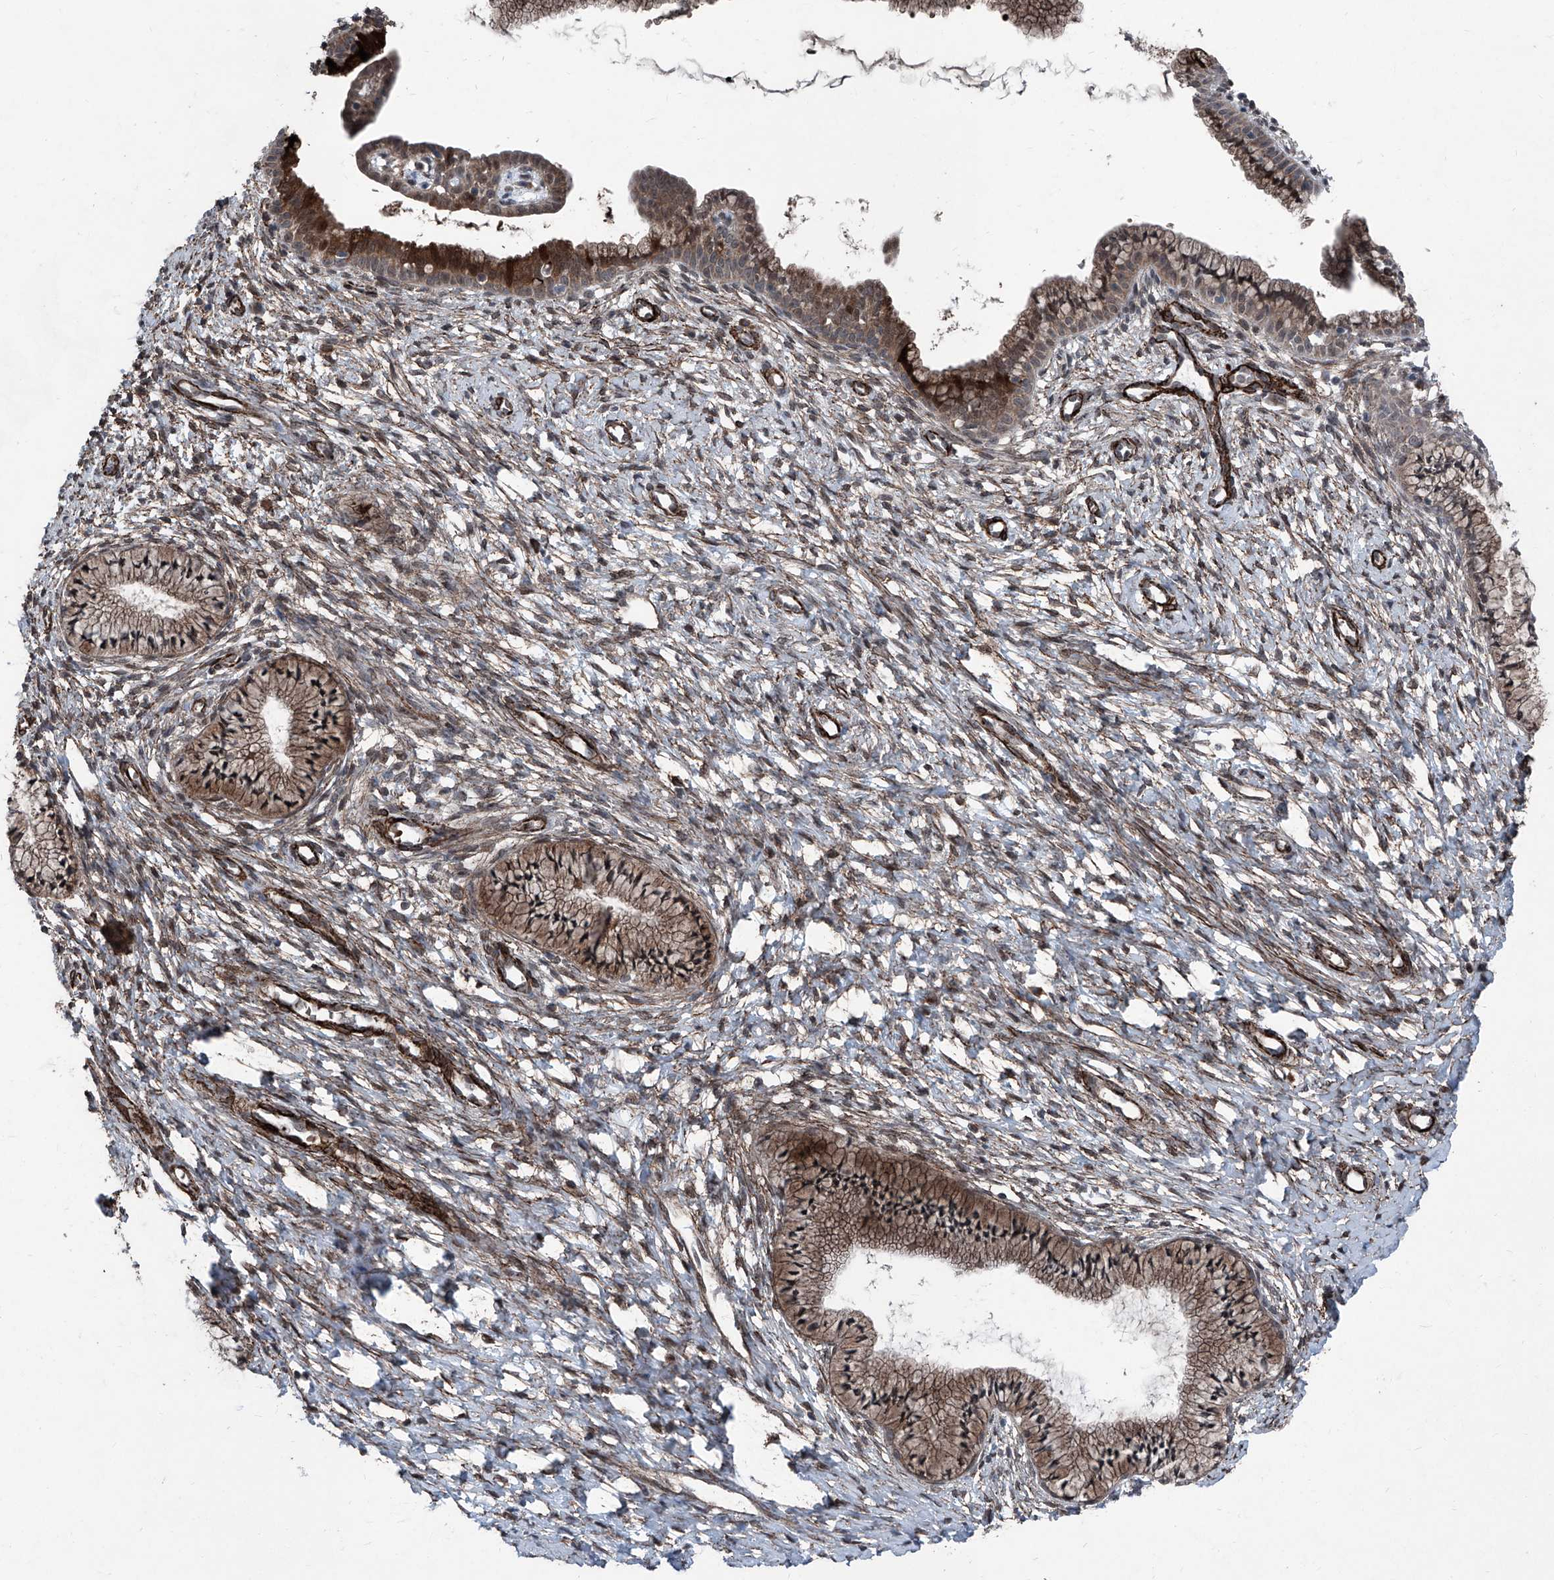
{"staining": {"intensity": "moderate", "quantity": ">75%", "location": "cytoplasmic/membranous,nuclear"}, "tissue": "cervix", "cell_type": "Glandular cells", "image_type": "normal", "snomed": [{"axis": "morphology", "description": "Normal tissue, NOS"}, {"axis": "topography", "description": "Cervix"}], "caption": "Moderate cytoplasmic/membranous,nuclear protein staining is present in about >75% of glandular cells in cervix. The staining was performed using DAB, with brown indicating positive protein expression. Nuclei are stained blue with hematoxylin.", "gene": "COA7", "patient": {"sex": "female", "age": 36}}